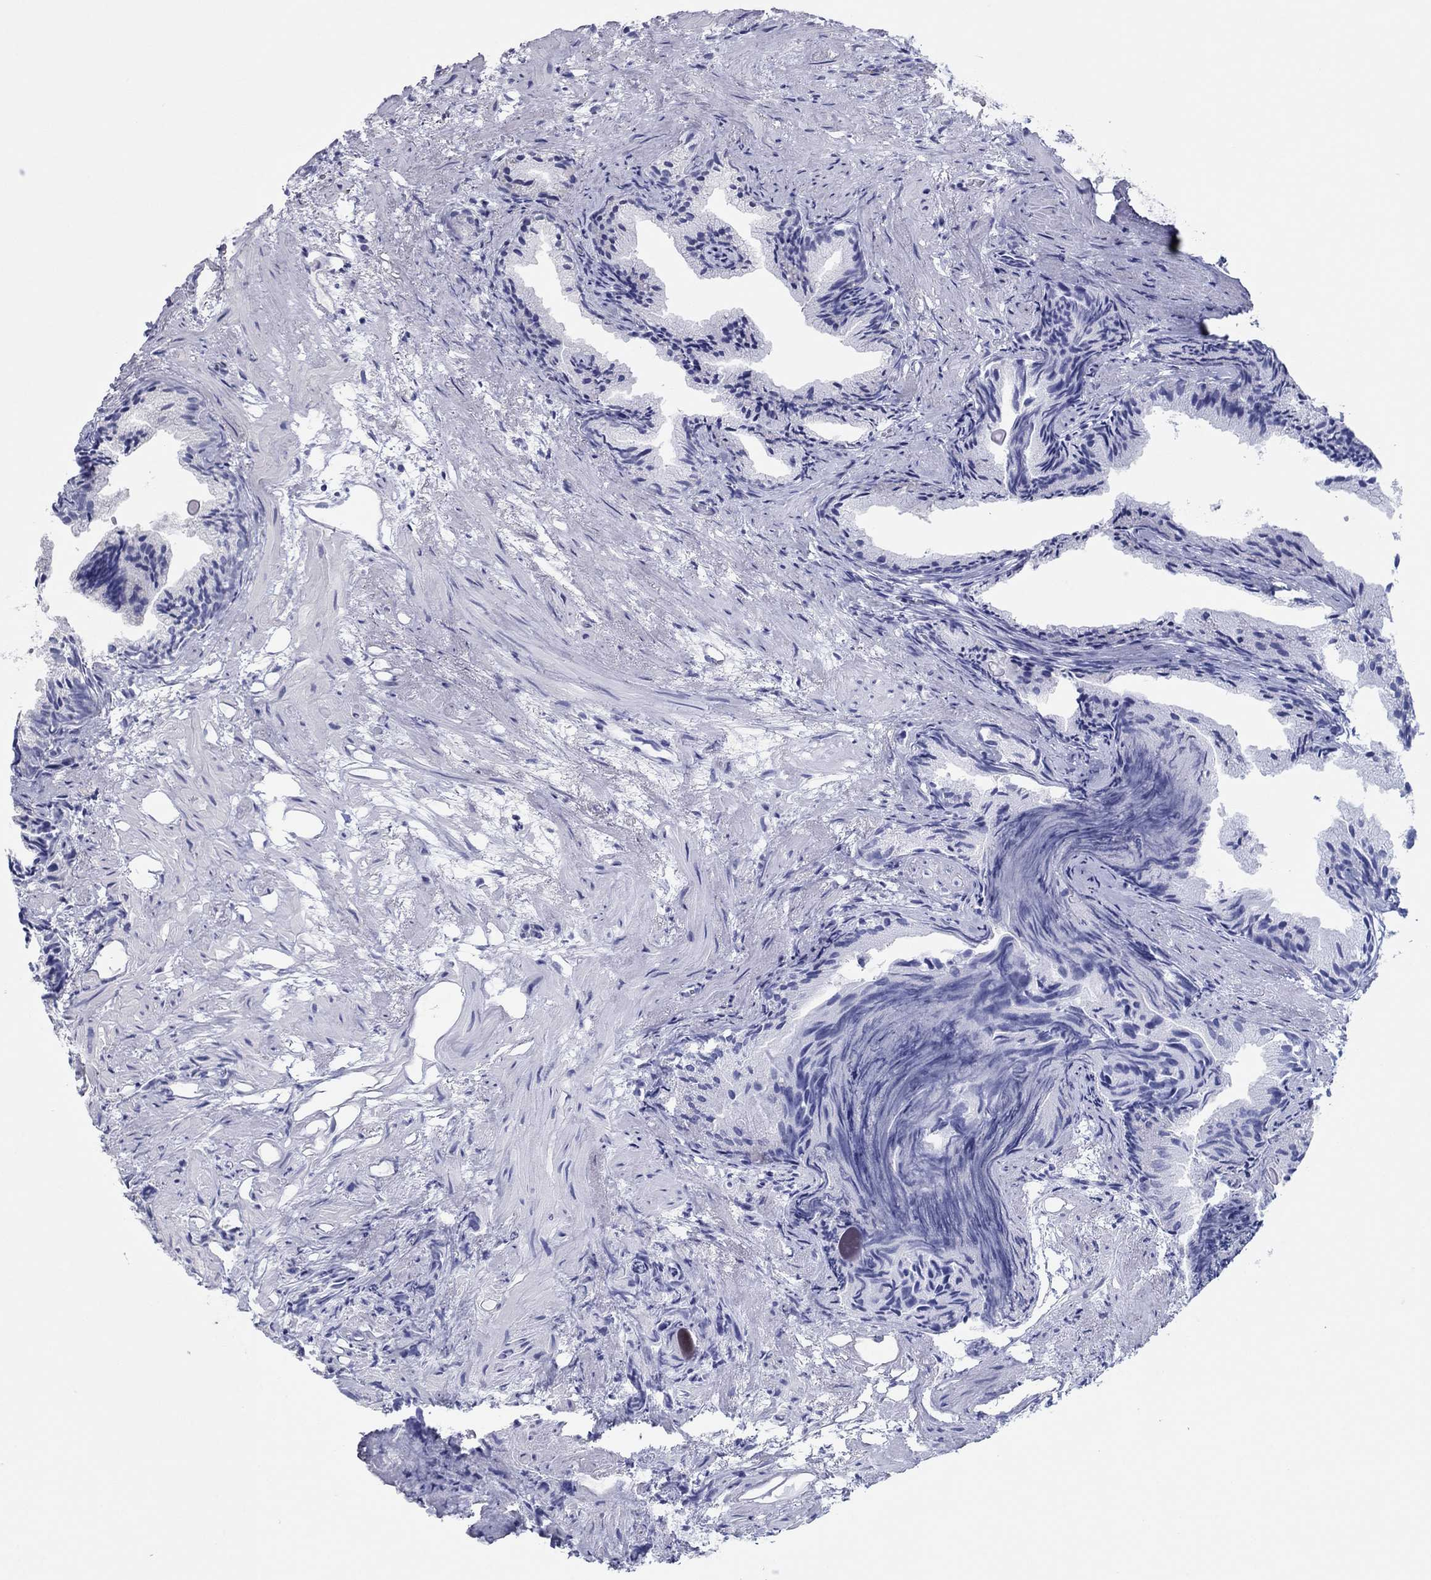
{"staining": {"intensity": "negative", "quantity": "none", "location": "none"}, "tissue": "prostate cancer", "cell_type": "Tumor cells", "image_type": "cancer", "snomed": [{"axis": "morphology", "description": "Adenocarcinoma, High grade"}, {"axis": "topography", "description": "Prostate"}], "caption": "Immunohistochemical staining of human prostate high-grade adenocarcinoma displays no significant expression in tumor cells. Brightfield microscopy of immunohistochemistry (IHC) stained with DAB (brown) and hematoxylin (blue), captured at high magnification.", "gene": "ITGAE", "patient": {"sex": "male", "age": 90}}